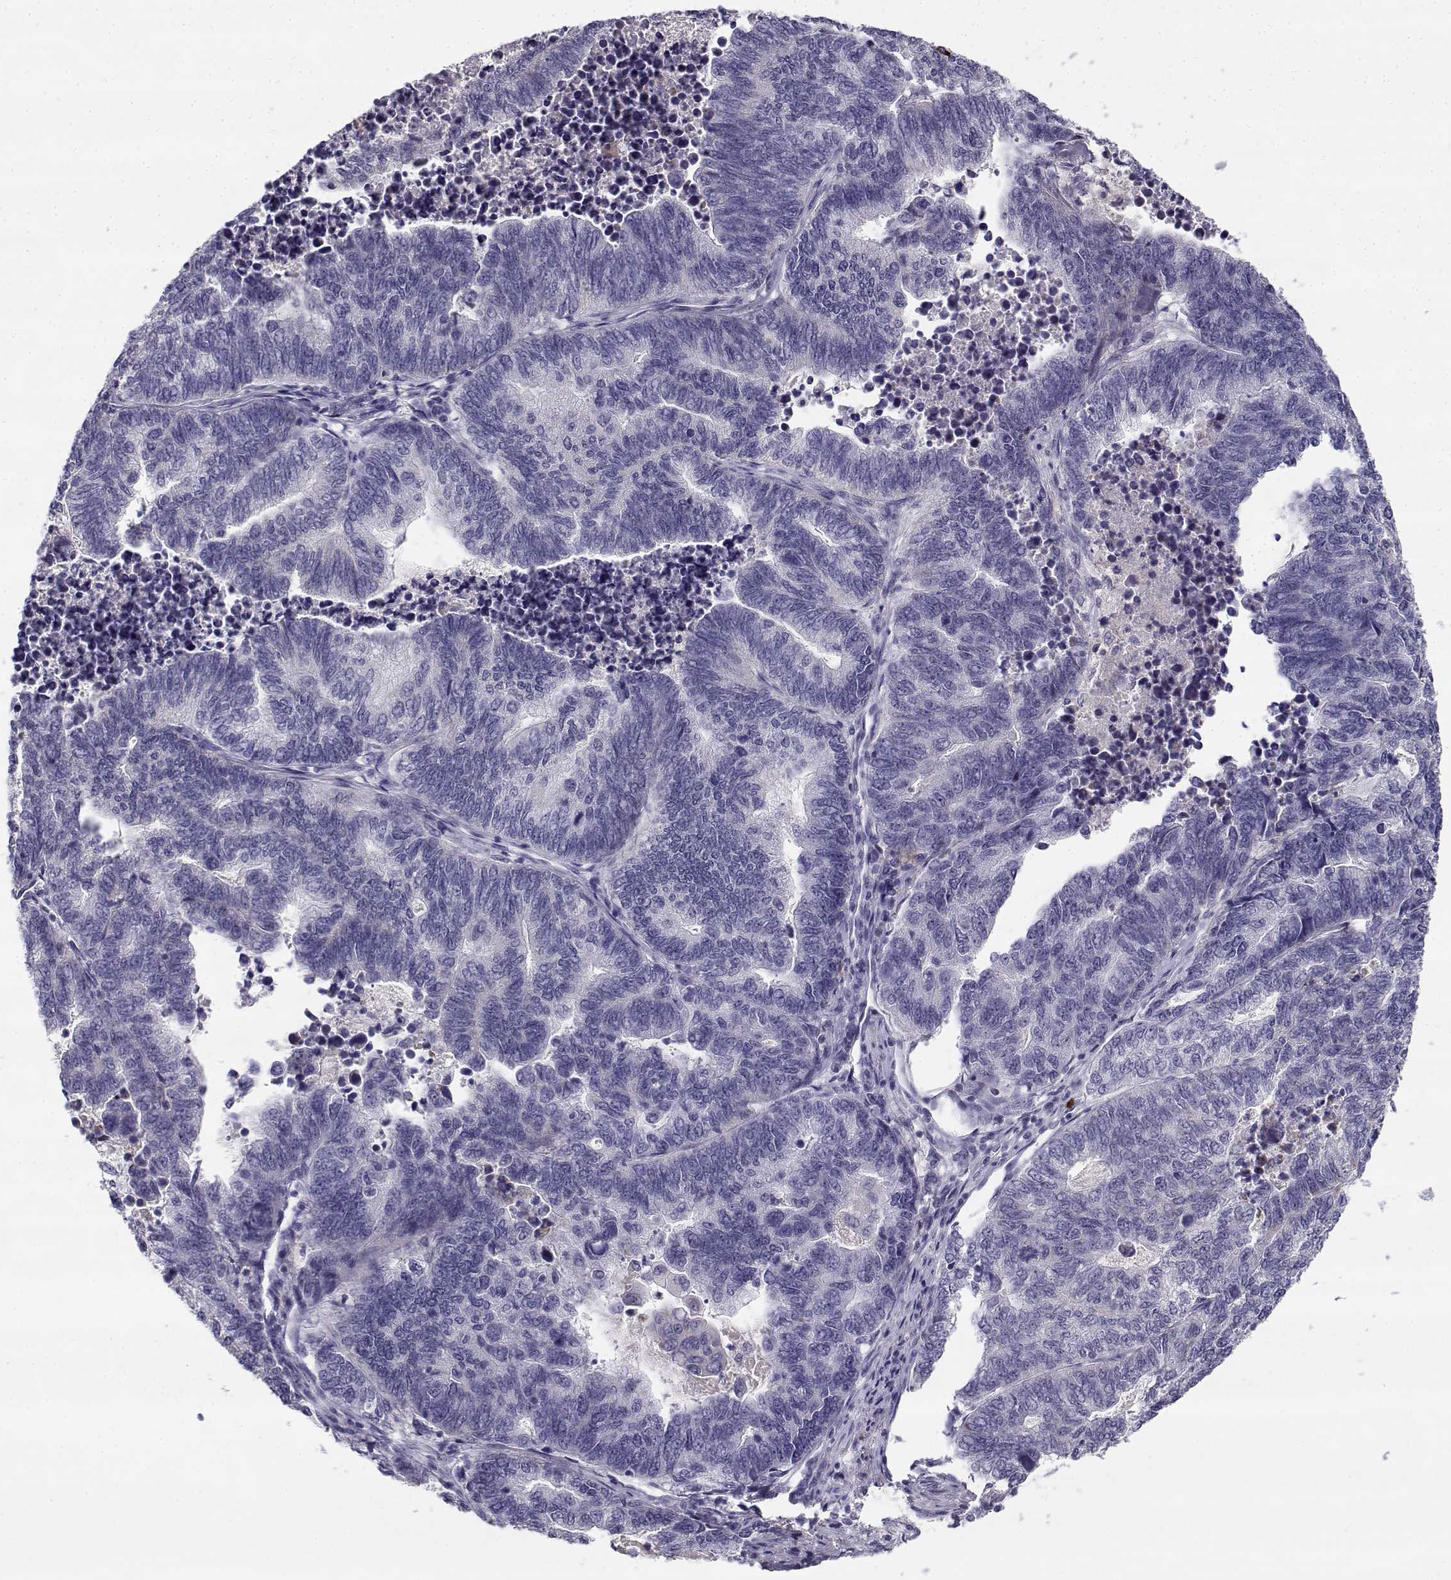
{"staining": {"intensity": "negative", "quantity": "none", "location": "none"}, "tissue": "stomach cancer", "cell_type": "Tumor cells", "image_type": "cancer", "snomed": [{"axis": "morphology", "description": "Adenocarcinoma, NOS"}, {"axis": "topography", "description": "Stomach, upper"}], "caption": "Tumor cells are negative for protein expression in human stomach adenocarcinoma. (DAB (3,3'-diaminobenzidine) IHC visualized using brightfield microscopy, high magnification).", "gene": "CREB3L3", "patient": {"sex": "female", "age": 67}}